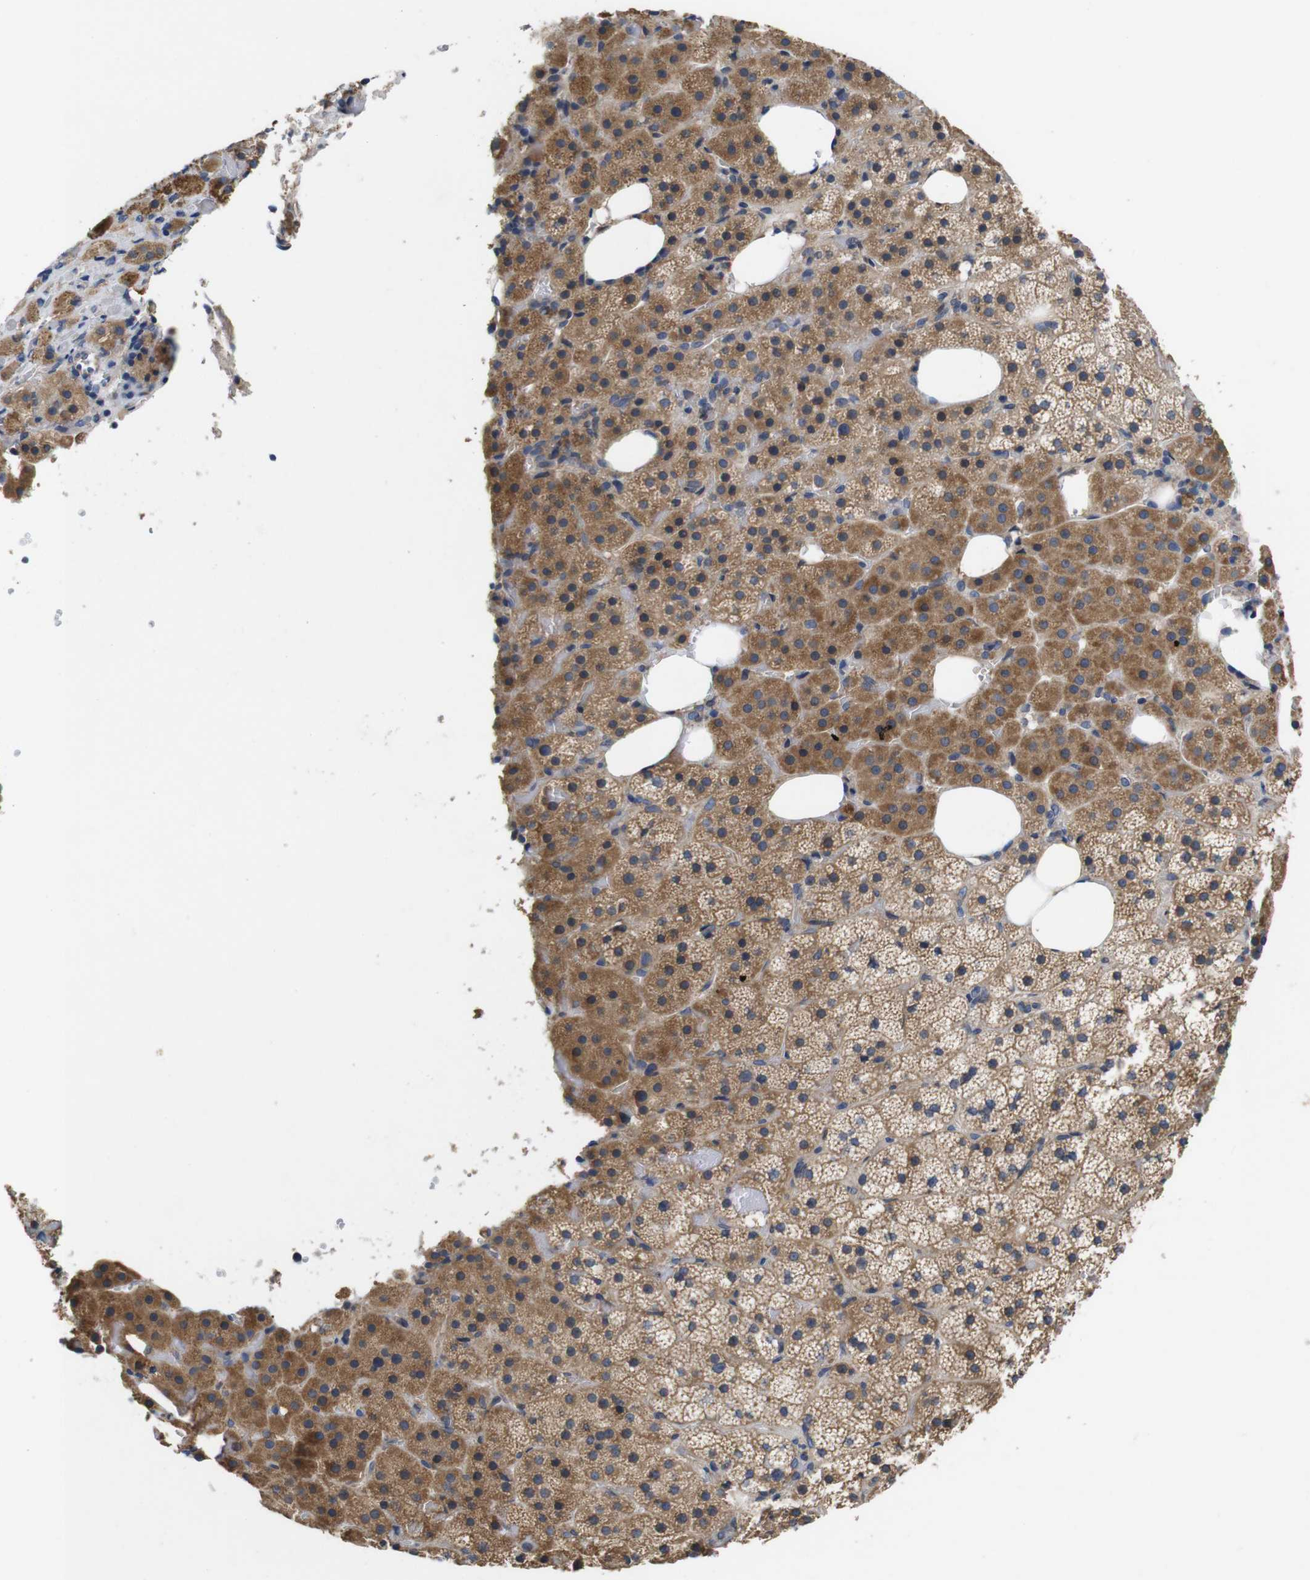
{"staining": {"intensity": "moderate", "quantity": ">75%", "location": "cytoplasmic/membranous"}, "tissue": "adrenal gland", "cell_type": "Glandular cells", "image_type": "normal", "snomed": [{"axis": "morphology", "description": "Normal tissue, NOS"}, {"axis": "topography", "description": "Adrenal gland"}], "caption": "Adrenal gland stained with DAB IHC reveals medium levels of moderate cytoplasmic/membranous expression in approximately >75% of glandular cells.", "gene": "MARCHF7", "patient": {"sex": "female", "age": 59}}